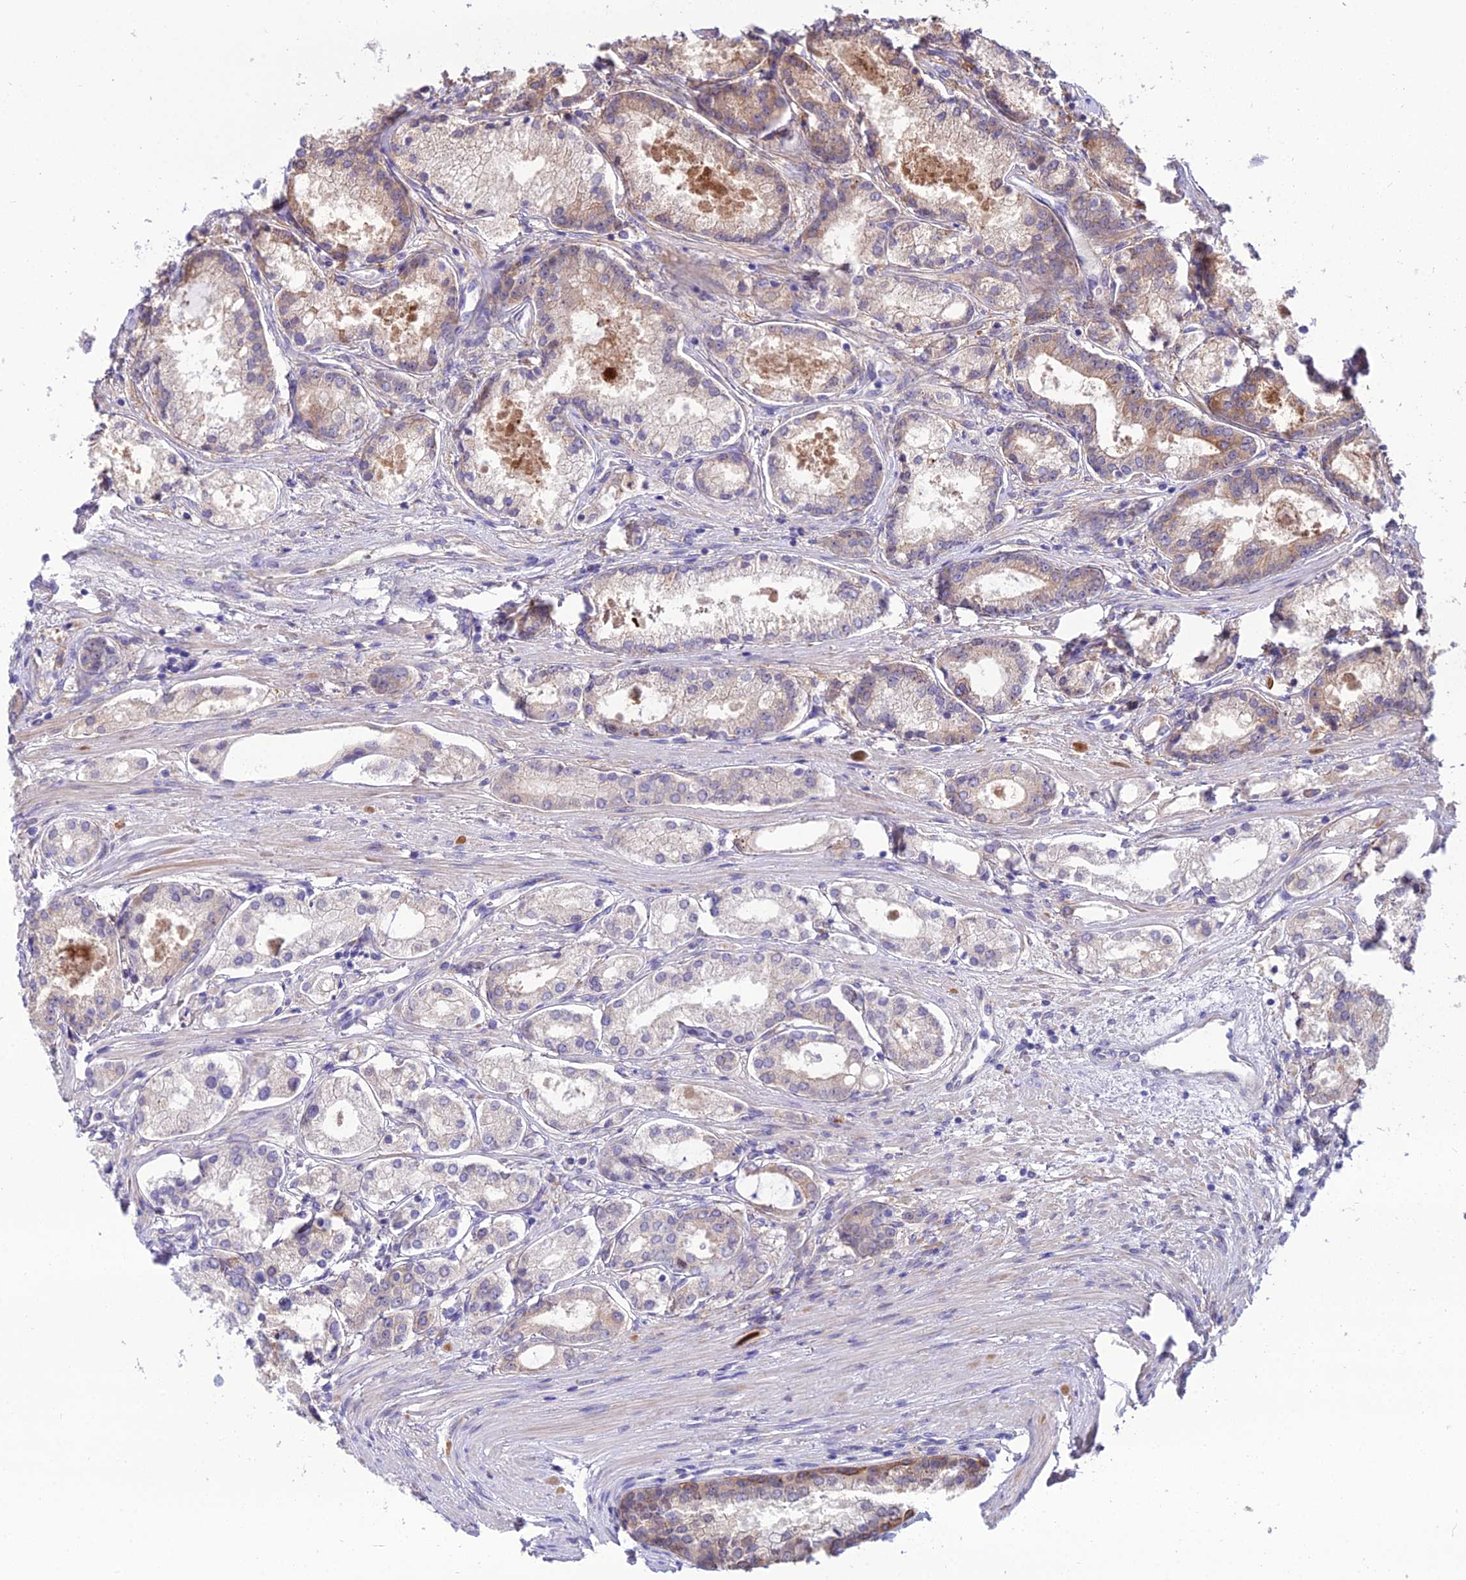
{"staining": {"intensity": "weak", "quantity": "<25%", "location": "cytoplasmic/membranous"}, "tissue": "prostate cancer", "cell_type": "Tumor cells", "image_type": "cancer", "snomed": [{"axis": "morphology", "description": "Adenocarcinoma, Low grade"}, {"axis": "topography", "description": "Prostate"}], "caption": "Photomicrograph shows no protein staining in tumor cells of adenocarcinoma (low-grade) (prostate) tissue.", "gene": "MB21D2", "patient": {"sex": "male", "age": 68}}